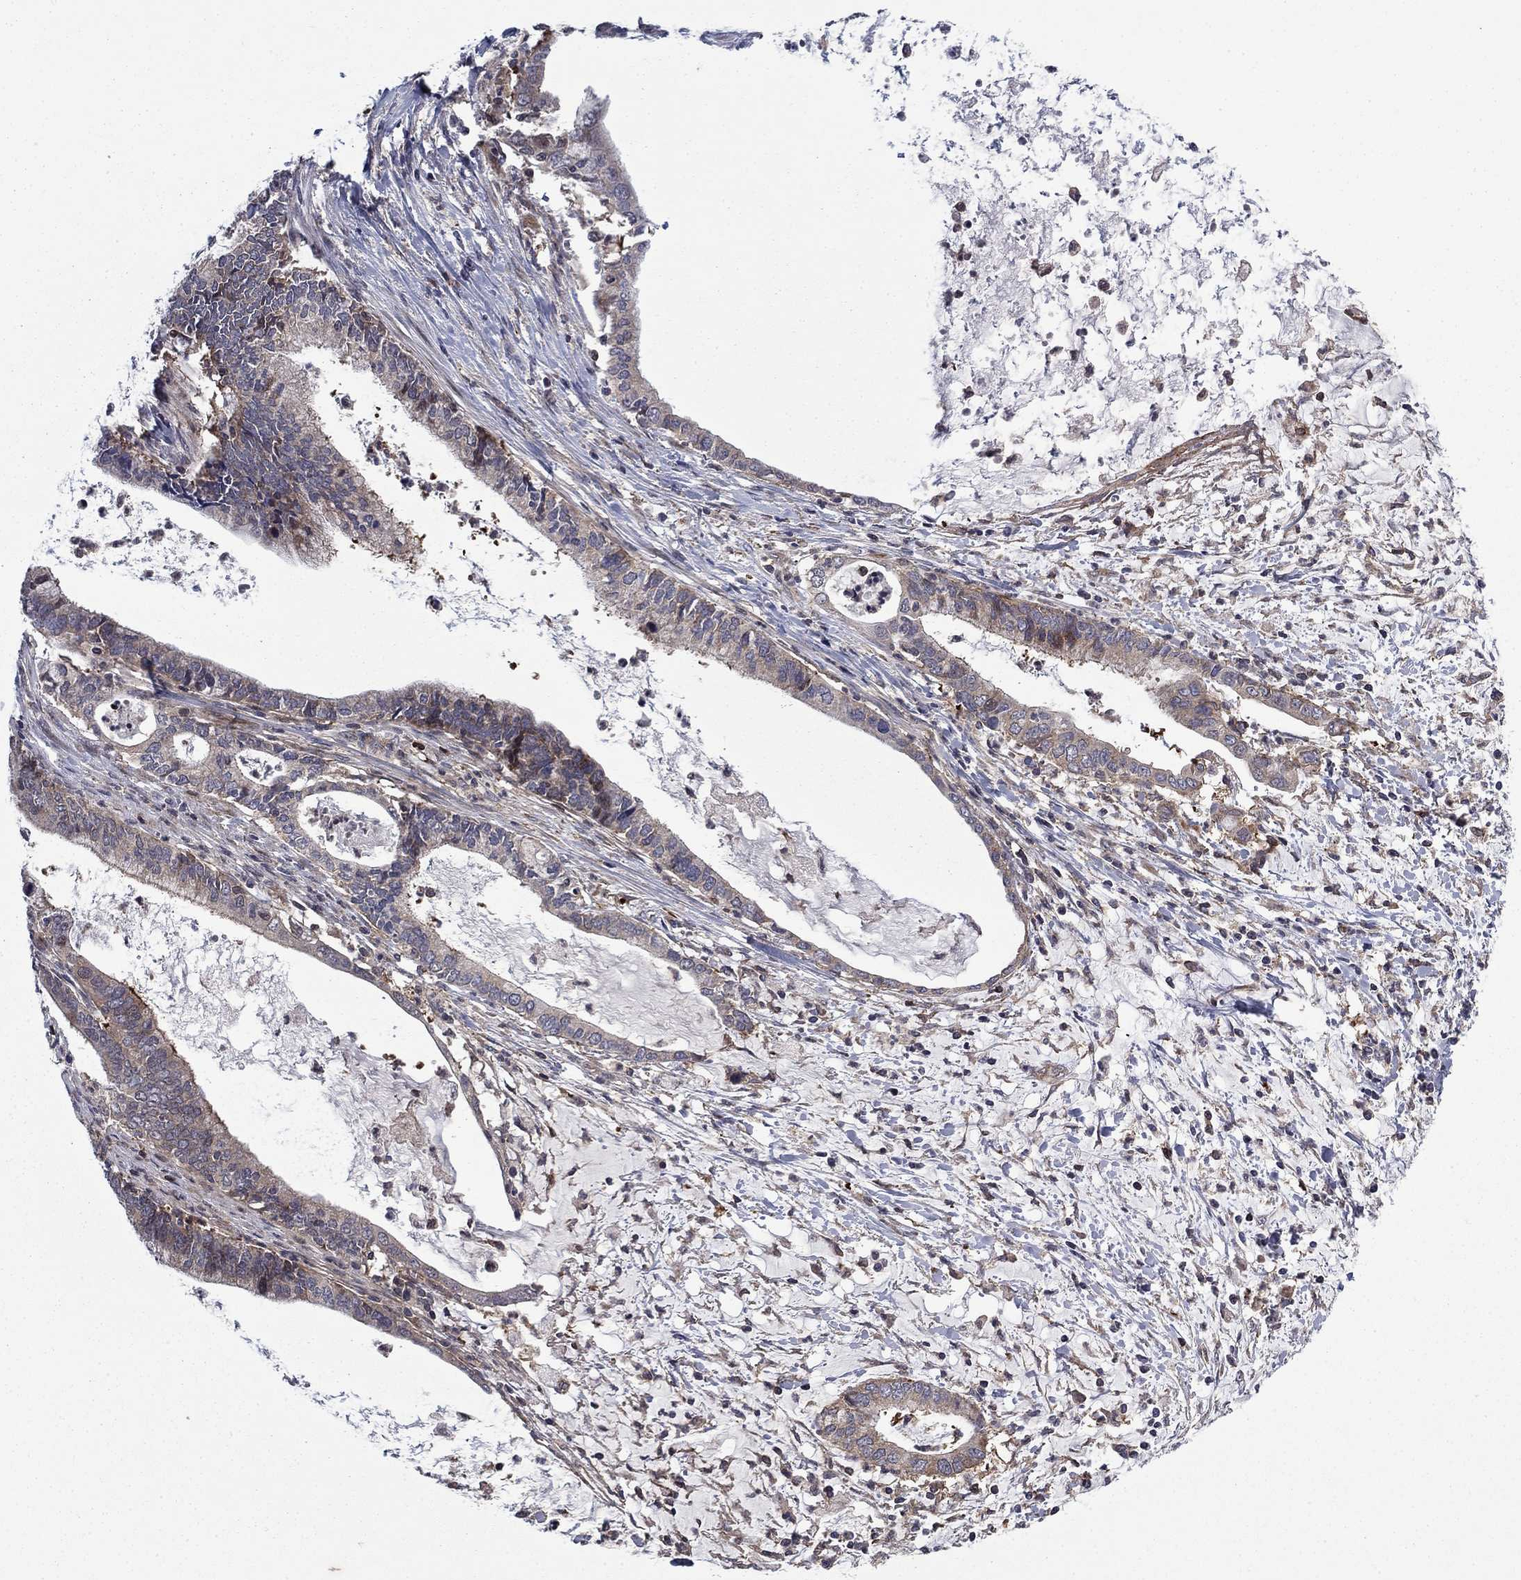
{"staining": {"intensity": "negative", "quantity": "none", "location": "none"}, "tissue": "cervical cancer", "cell_type": "Tumor cells", "image_type": "cancer", "snomed": [{"axis": "morphology", "description": "Adenocarcinoma, NOS"}, {"axis": "topography", "description": "Cervix"}], "caption": "The micrograph exhibits no staining of tumor cells in cervical cancer.", "gene": "HDAC4", "patient": {"sex": "female", "age": 42}}